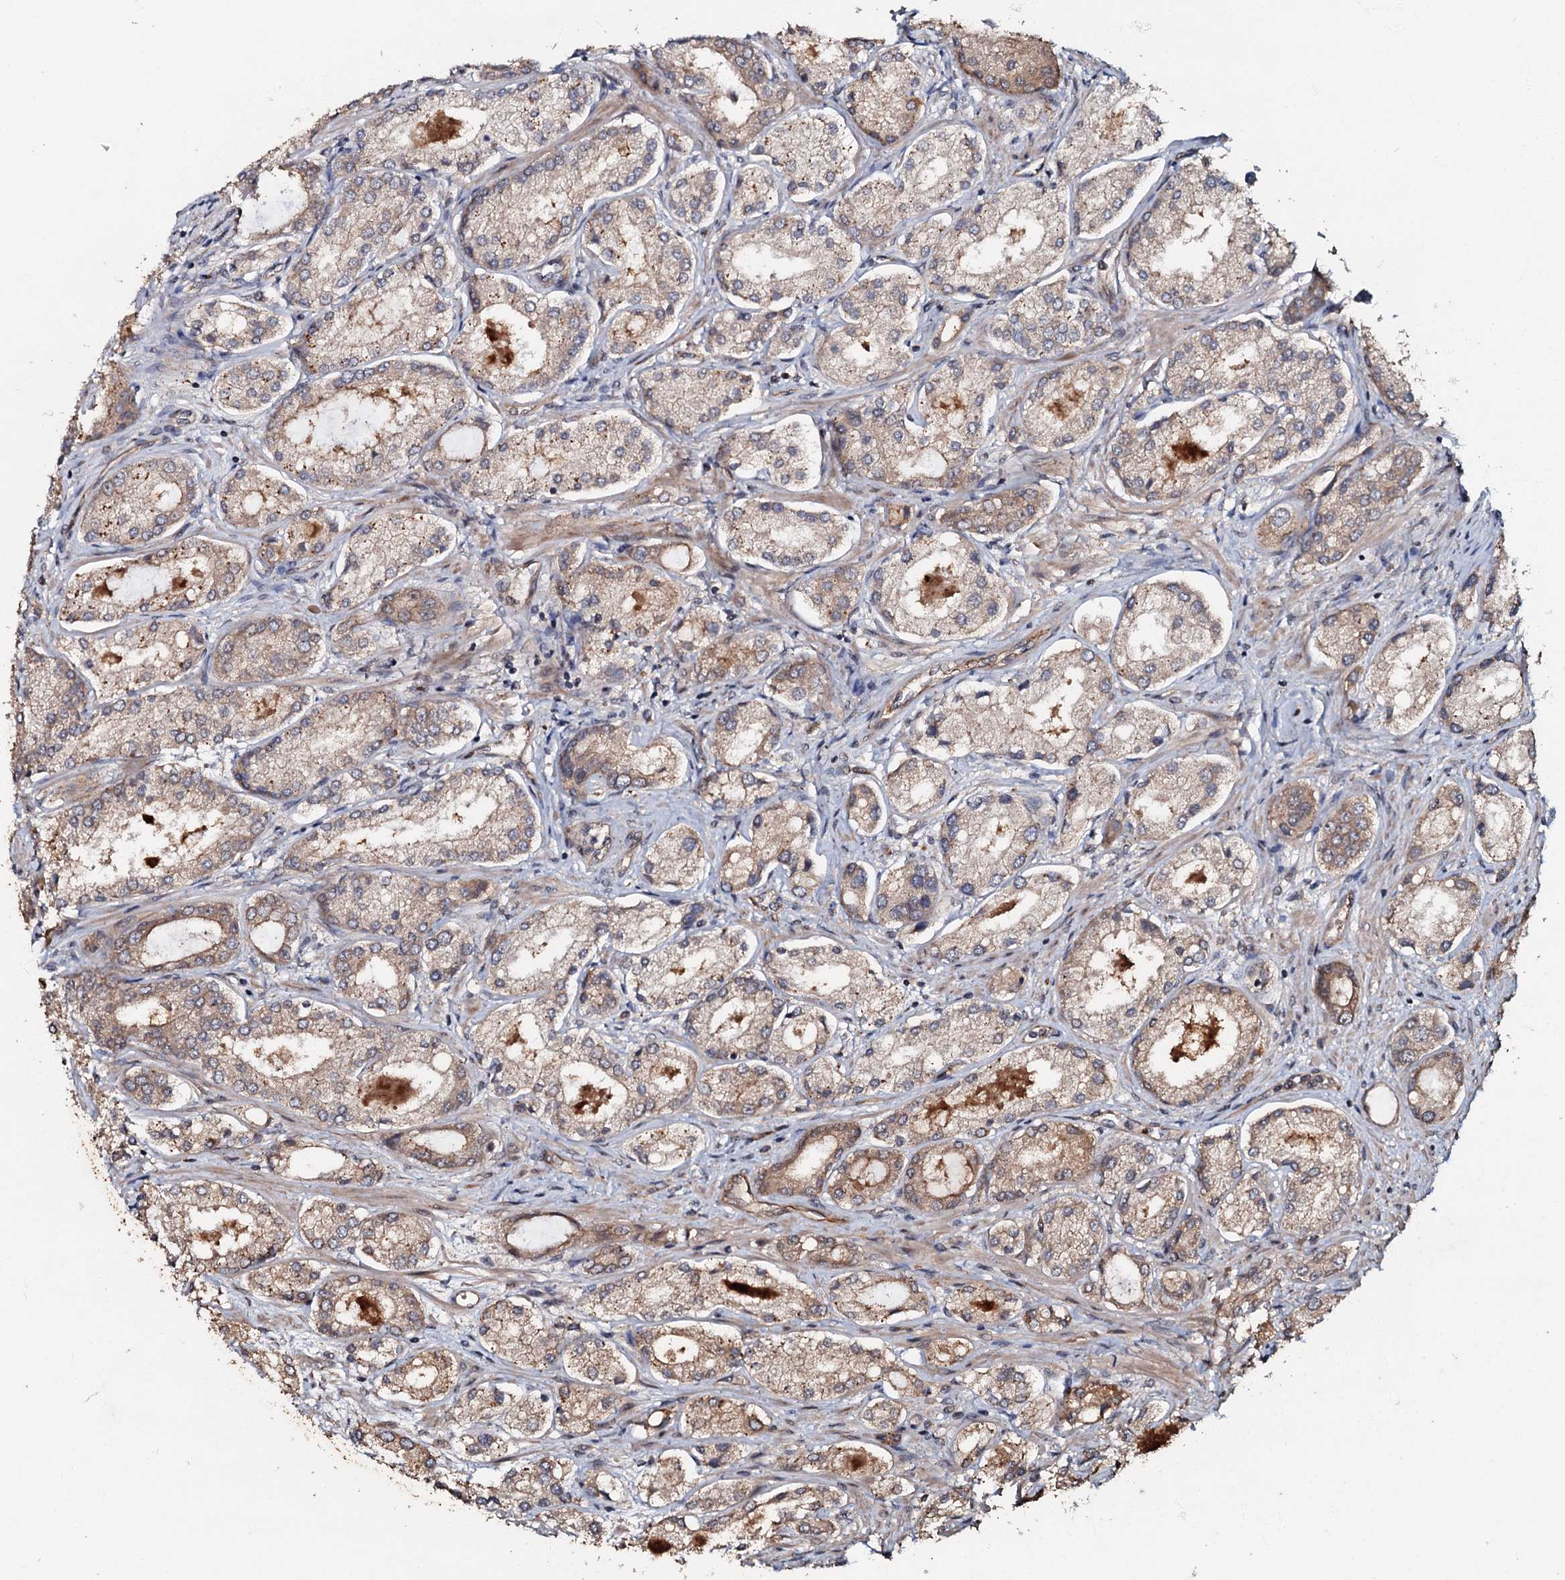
{"staining": {"intensity": "weak", "quantity": ">75%", "location": "cytoplasmic/membranous"}, "tissue": "prostate cancer", "cell_type": "Tumor cells", "image_type": "cancer", "snomed": [{"axis": "morphology", "description": "Adenocarcinoma, Low grade"}, {"axis": "topography", "description": "Prostate"}], "caption": "Brown immunohistochemical staining in prostate cancer (adenocarcinoma (low-grade)) displays weak cytoplasmic/membranous expression in about >75% of tumor cells.", "gene": "MANSC4", "patient": {"sex": "male", "age": 68}}